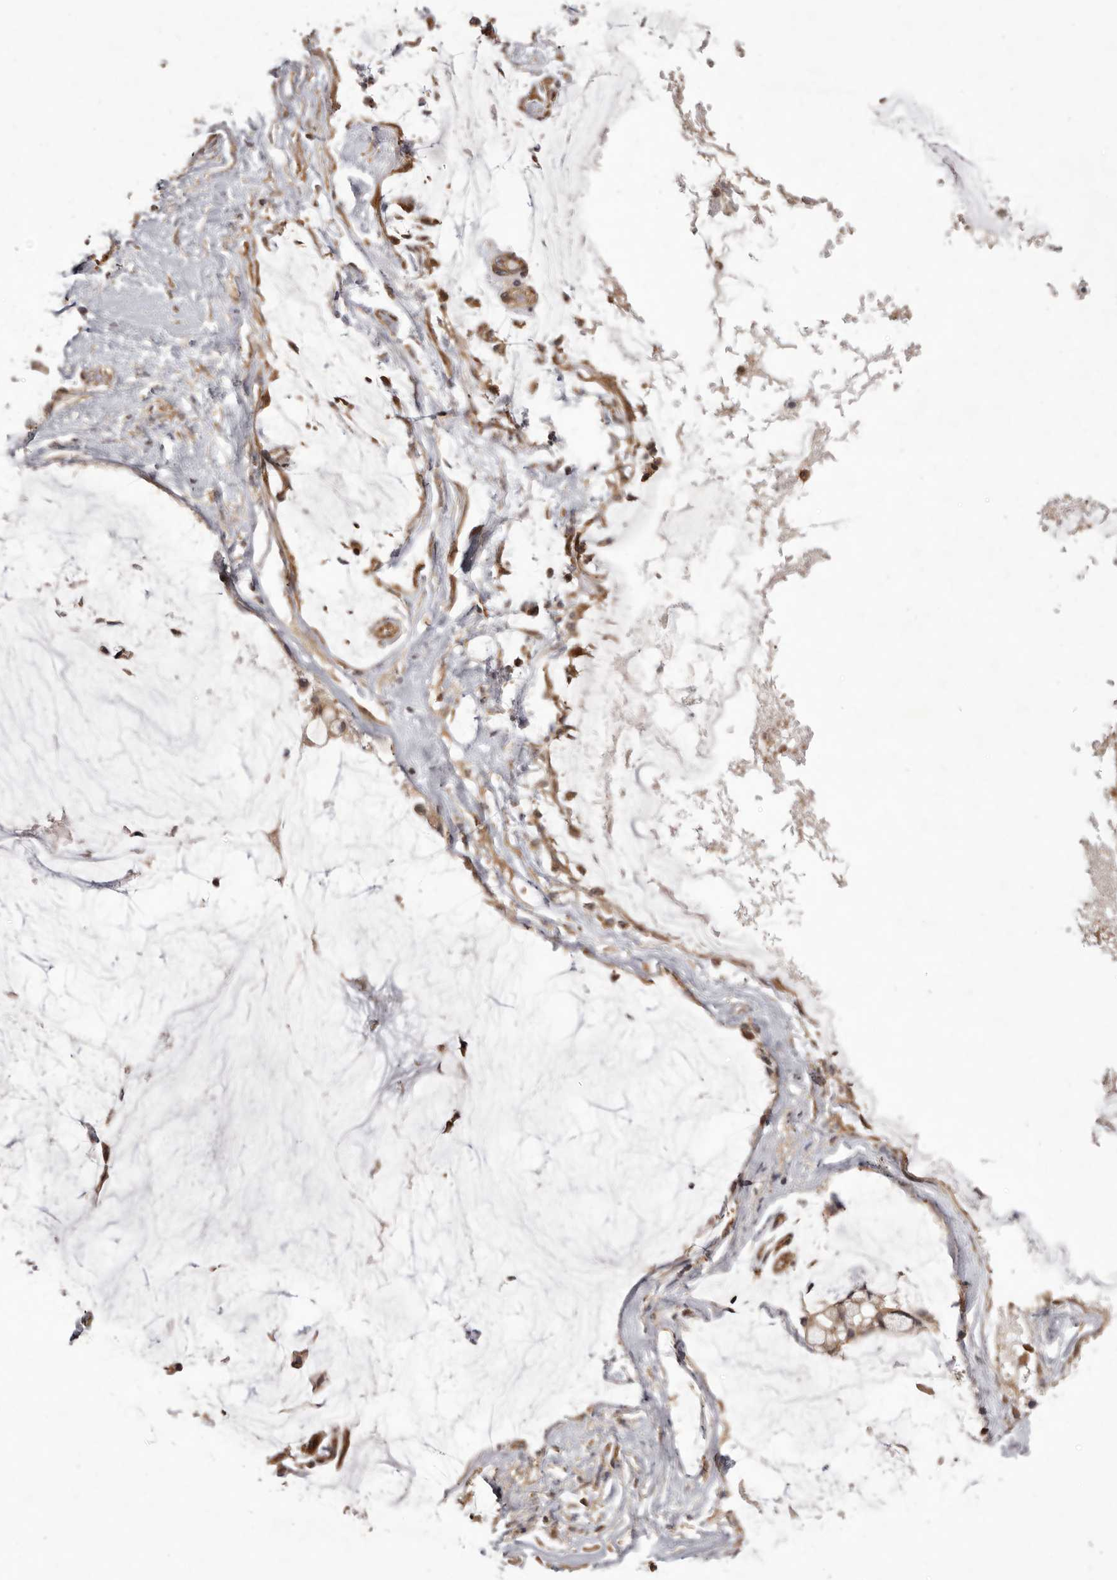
{"staining": {"intensity": "moderate", "quantity": ">75%", "location": "cytoplasmic/membranous"}, "tissue": "ovarian cancer", "cell_type": "Tumor cells", "image_type": "cancer", "snomed": [{"axis": "morphology", "description": "Cystadenocarcinoma, mucinous, NOS"}, {"axis": "topography", "description": "Ovary"}], "caption": "High-magnification brightfield microscopy of ovarian cancer stained with DAB (brown) and counterstained with hematoxylin (blue). tumor cells exhibit moderate cytoplasmic/membranous expression is identified in about>75% of cells. Immunohistochemistry (ihc) stains the protein of interest in brown and the nuclei are stained blue.", "gene": "NFKBIA", "patient": {"sex": "female", "age": 39}}